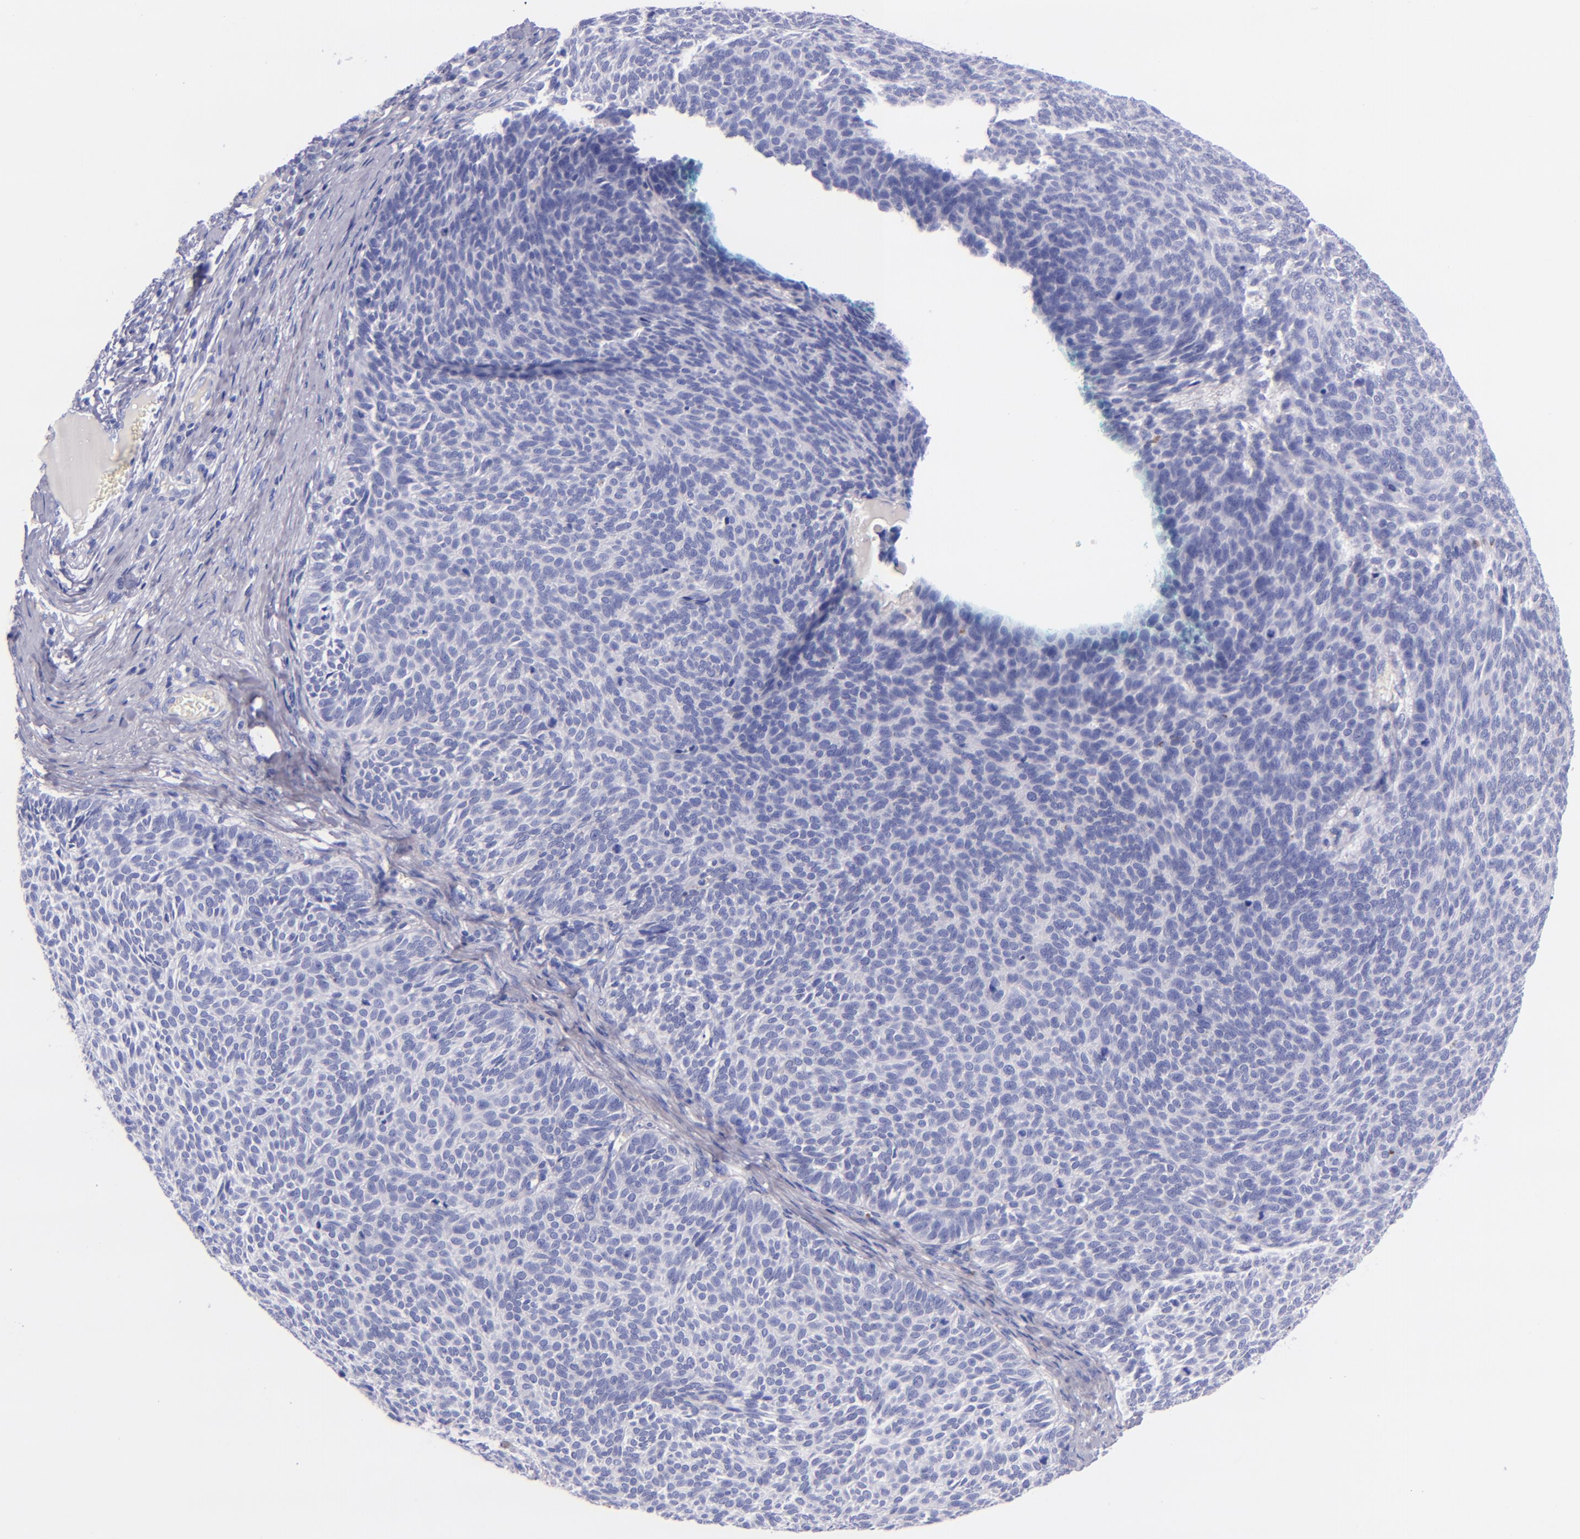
{"staining": {"intensity": "negative", "quantity": "none", "location": "none"}, "tissue": "skin cancer", "cell_type": "Tumor cells", "image_type": "cancer", "snomed": [{"axis": "morphology", "description": "Basal cell carcinoma"}, {"axis": "topography", "description": "Skin"}], "caption": "DAB immunohistochemical staining of human basal cell carcinoma (skin) shows no significant positivity in tumor cells.", "gene": "LAG3", "patient": {"sex": "male", "age": 63}}